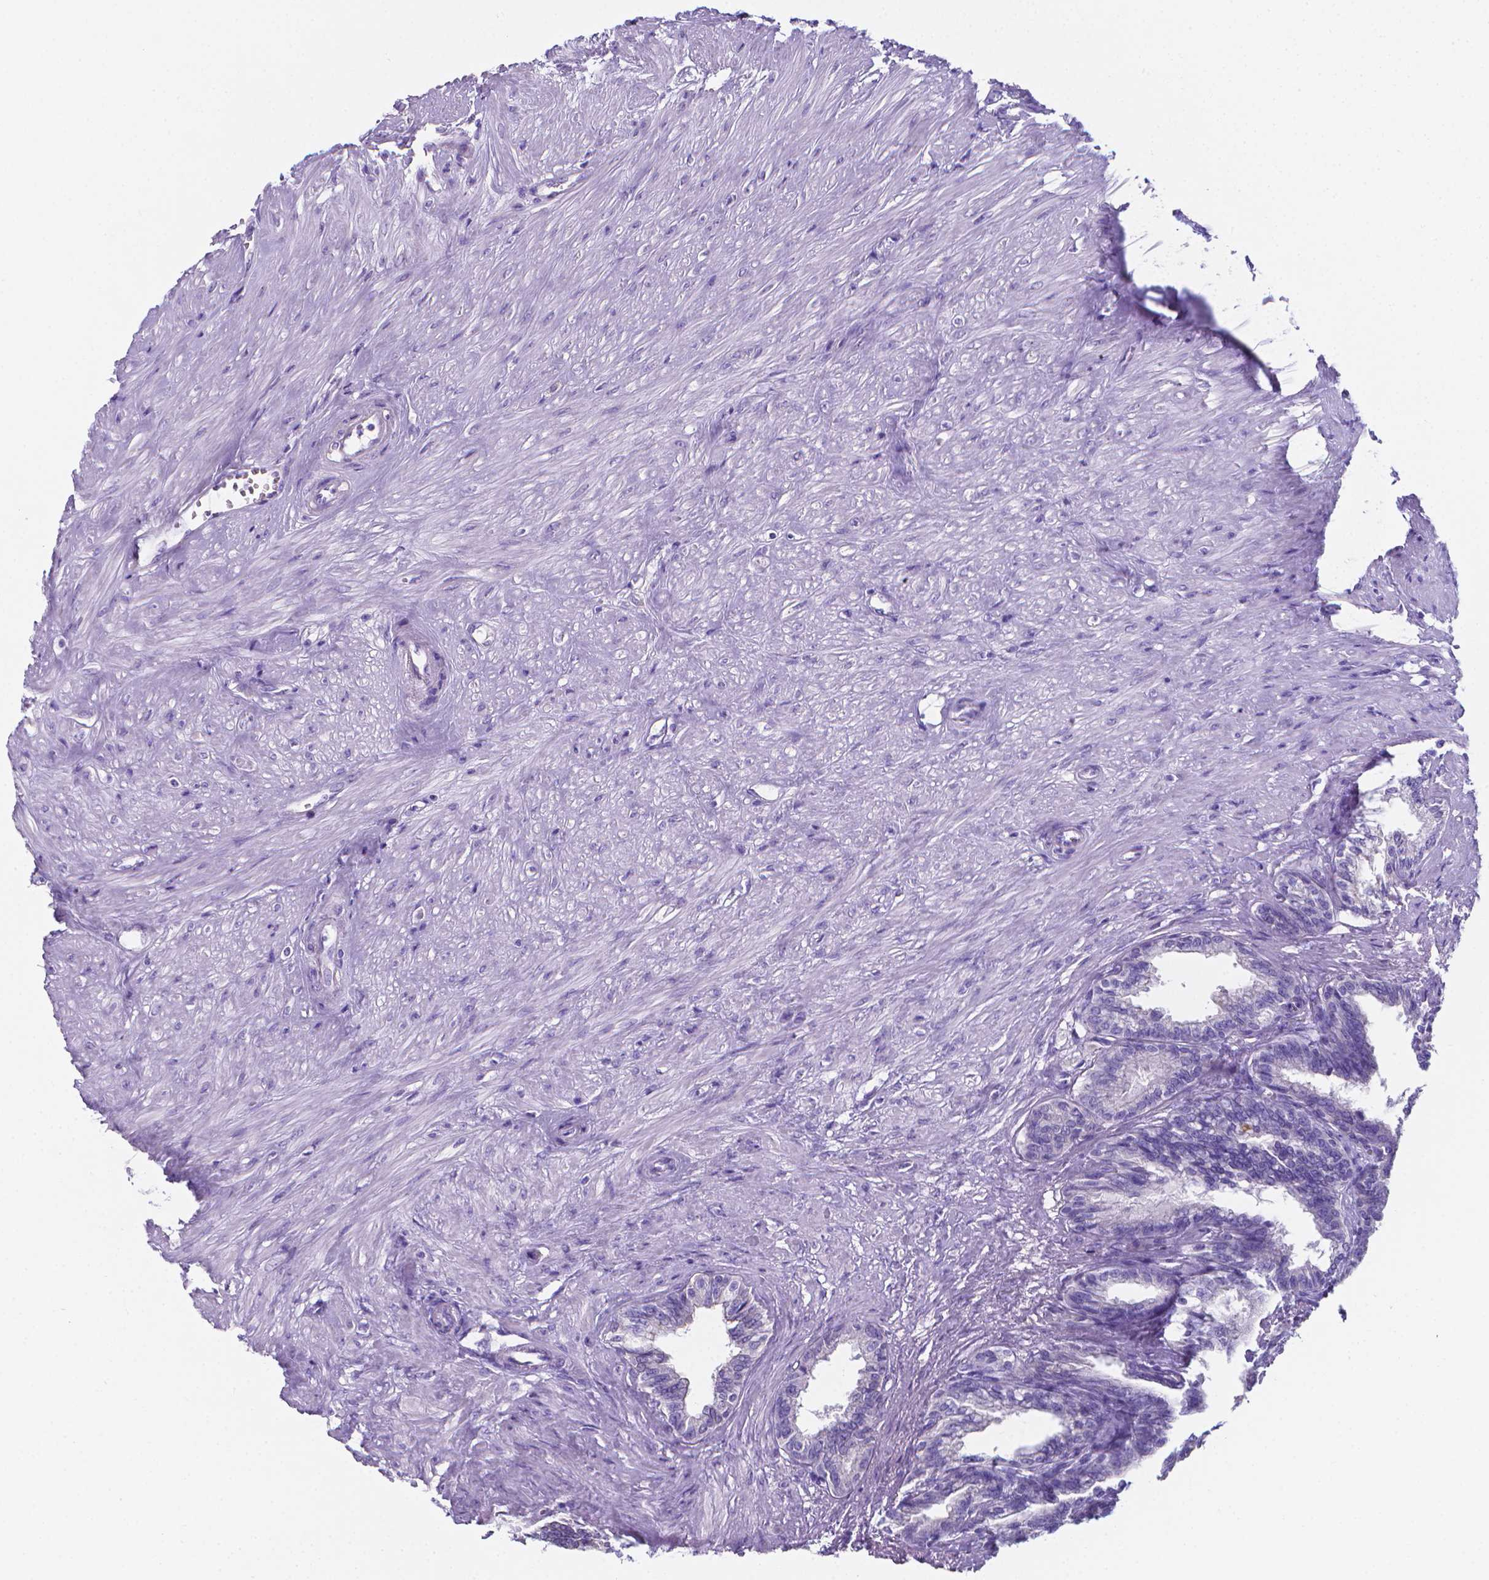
{"staining": {"intensity": "negative", "quantity": "none", "location": "none"}, "tissue": "seminal vesicle", "cell_type": "Glandular cells", "image_type": "normal", "snomed": [{"axis": "morphology", "description": "Normal tissue, NOS"}, {"axis": "morphology", "description": "Urothelial carcinoma, NOS"}, {"axis": "topography", "description": "Urinary bladder"}, {"axis": "topography", "description": "Seminal veicle"}], "caption": "The photomicrograph shows no significant staining in glandular cells of seminal vesicle.", "gene": "LRRC73", "patient": {"sex": "male", "age": 76}}